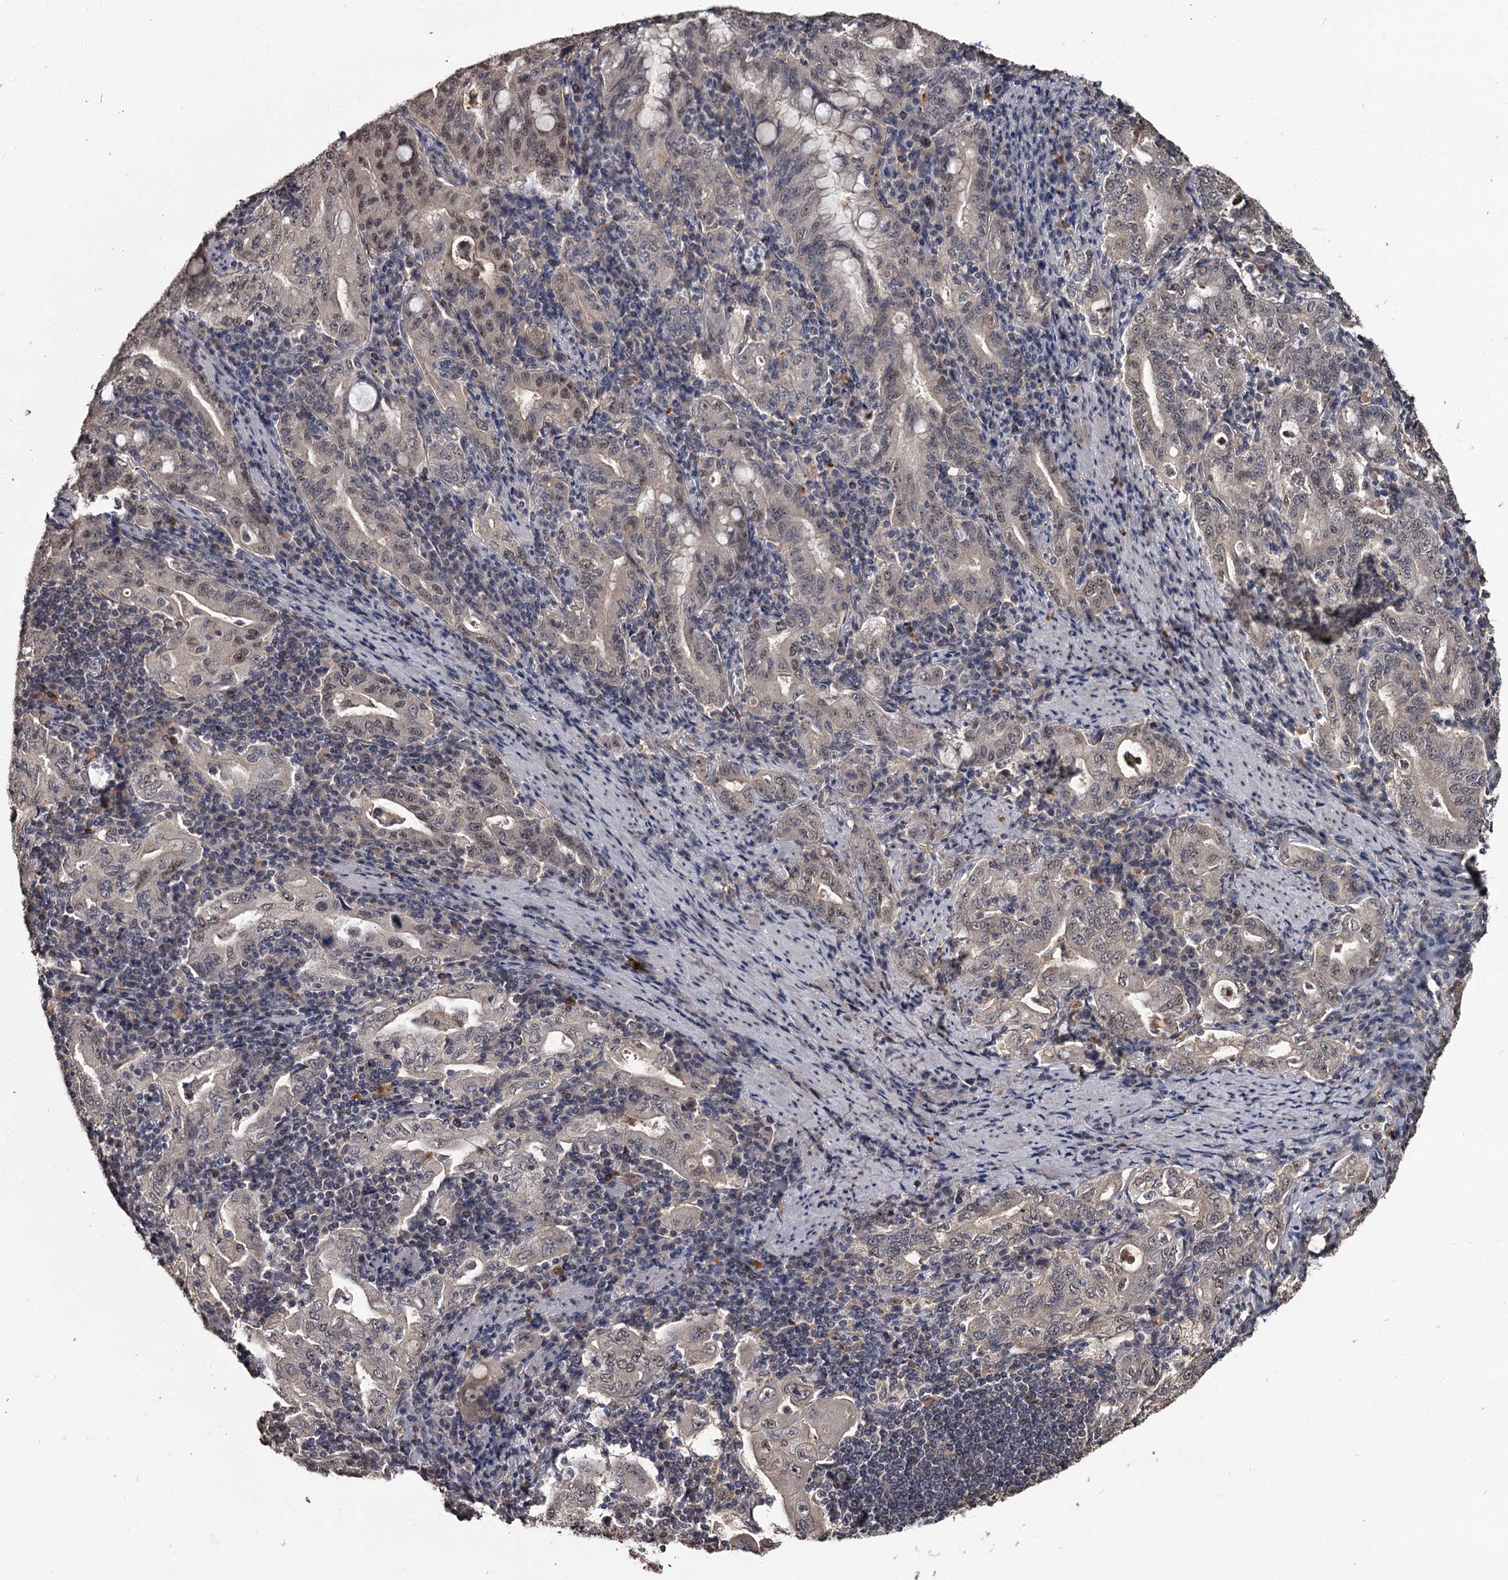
{"staining": {"intensity": "moderate", "quantity": "<25%", "location": "nuclear"}, "tissue": "stomach cancer", "cell_type": "Tumor cells", "image_type": "cancer", "snomed": [{"axis": "morphology", "description": "Normal tissue, NOS"}, {"axis": "morphology", "description": "Adenocarcinoma, NOS"}, {"axis": "topography", "description": "Esophagus"}, {"axis": "topography", "description": "Stomach, upper"}, {"axis": "topography", "description": "Peripheral nerve tissue"}], "caption": "Human adenocarcinoma (stomach) stained with a protein marker reveals moderate staining in tumor cells.", "gene": "PRPF40B", "patient": {"sex": "male", "age": 62}}